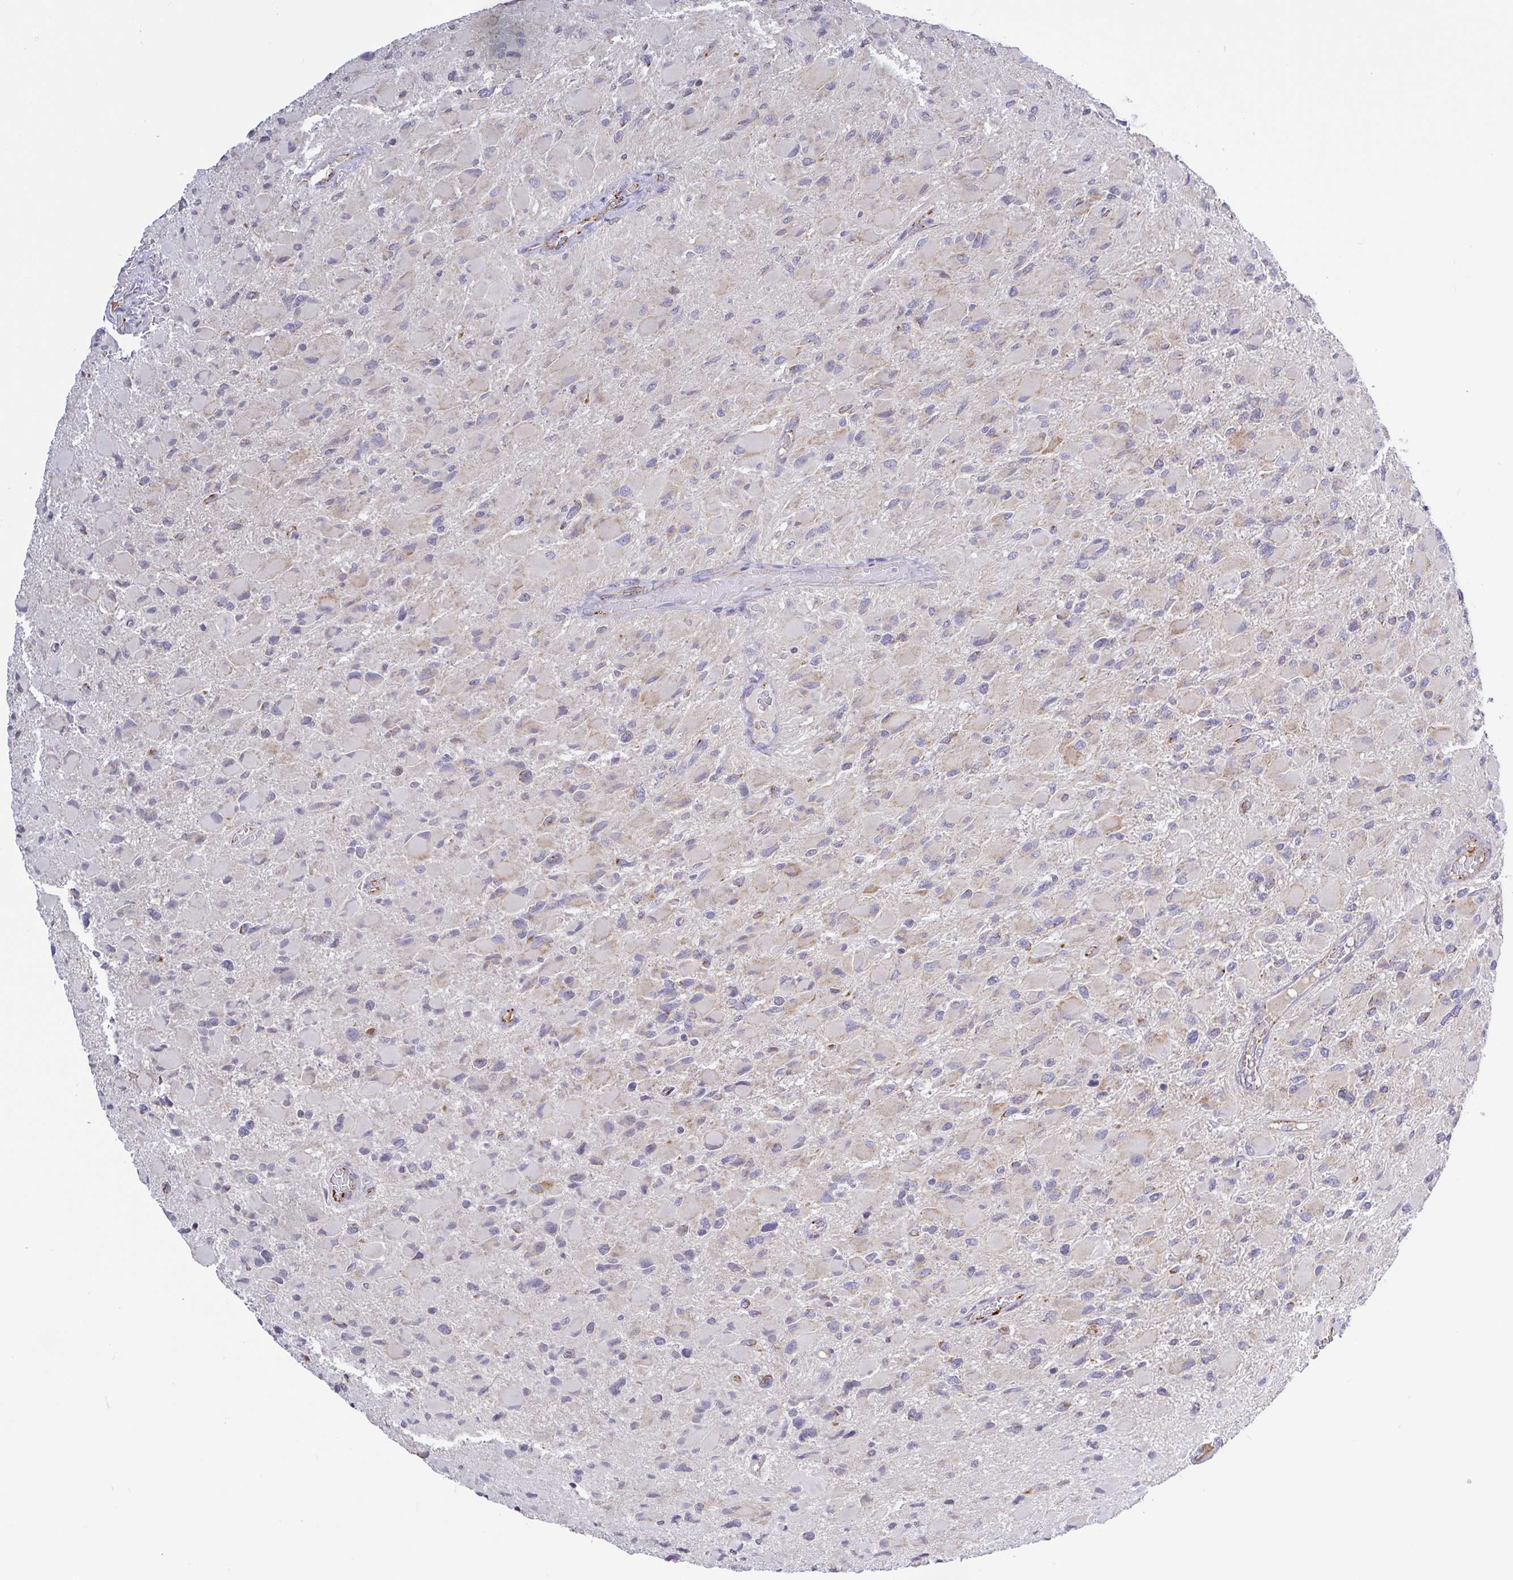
{"staining": {"intensity": "weak", "quantity": "<25%", "location": "cytoplasmic/membranous"}, "tissue": "glioma", "cell_type": "Tumor cells", "image_type": "cancer", "snomed": [{"axis": "morphology", "description": "Glioma, malignant, High grade"}, {"axis": "topography", "description": "Cerebral cortex"}], "caption": "Immunohistochemistry image of human malignant high-grade glioma stained for a protein (brown), which demonstrates no expression in tumor cells.", "gene": "PLCD4", "patient": {"sex": "female", "age": 36}}